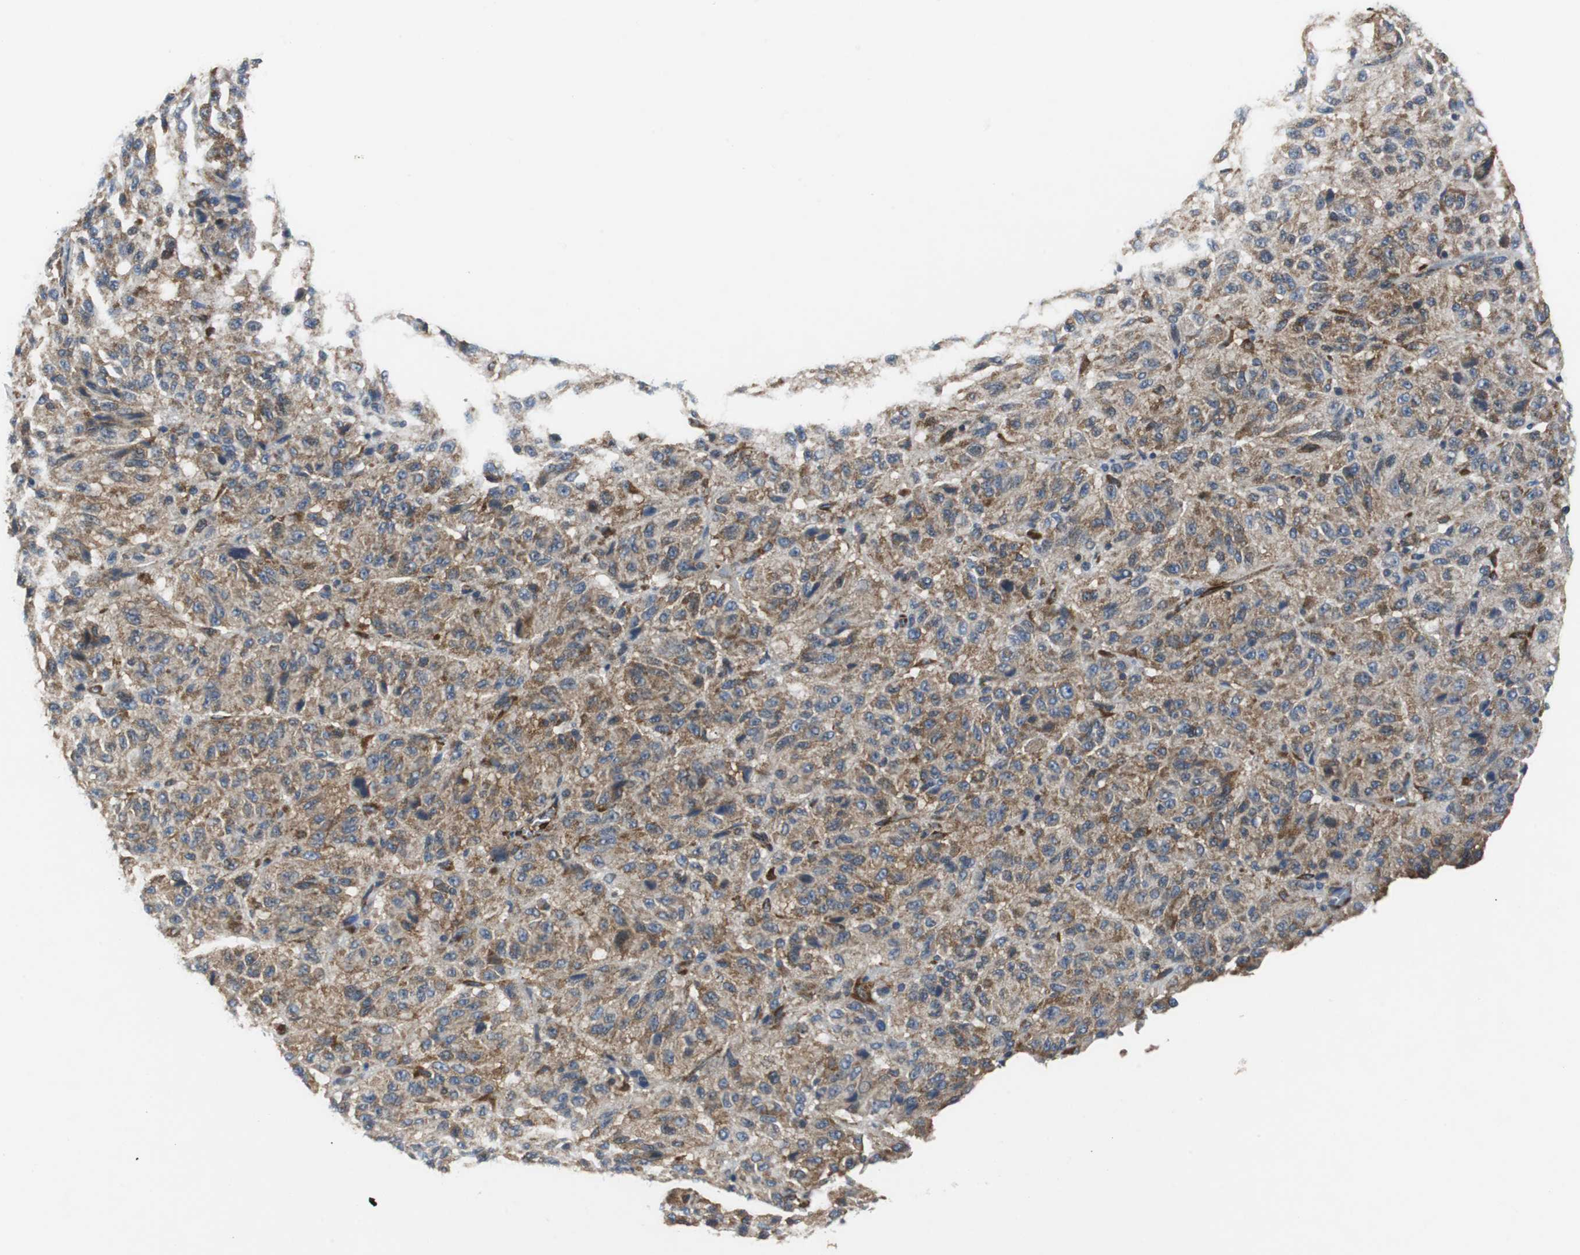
{"staining": {"intensity": "moderate", "quantity": ">75%", "location": "cytoplasmic/membranous"}, "tissue": "melanoma", "cell_type": "Tumor cells", "image_type": "cancer", "snomed": [{"axis": "morphology", "description": "Malignant melanoma, Metastatic site"}, {"axis": "topography", "description": "Lung"}], "caption": "Moderate cytoplasmic/membranous protein positivity is seen in about >75% of tumor cells in malignant melanoma (metastatic site).", "gene": "ISCU", "patient": {"sex": "male", "age": 64}}